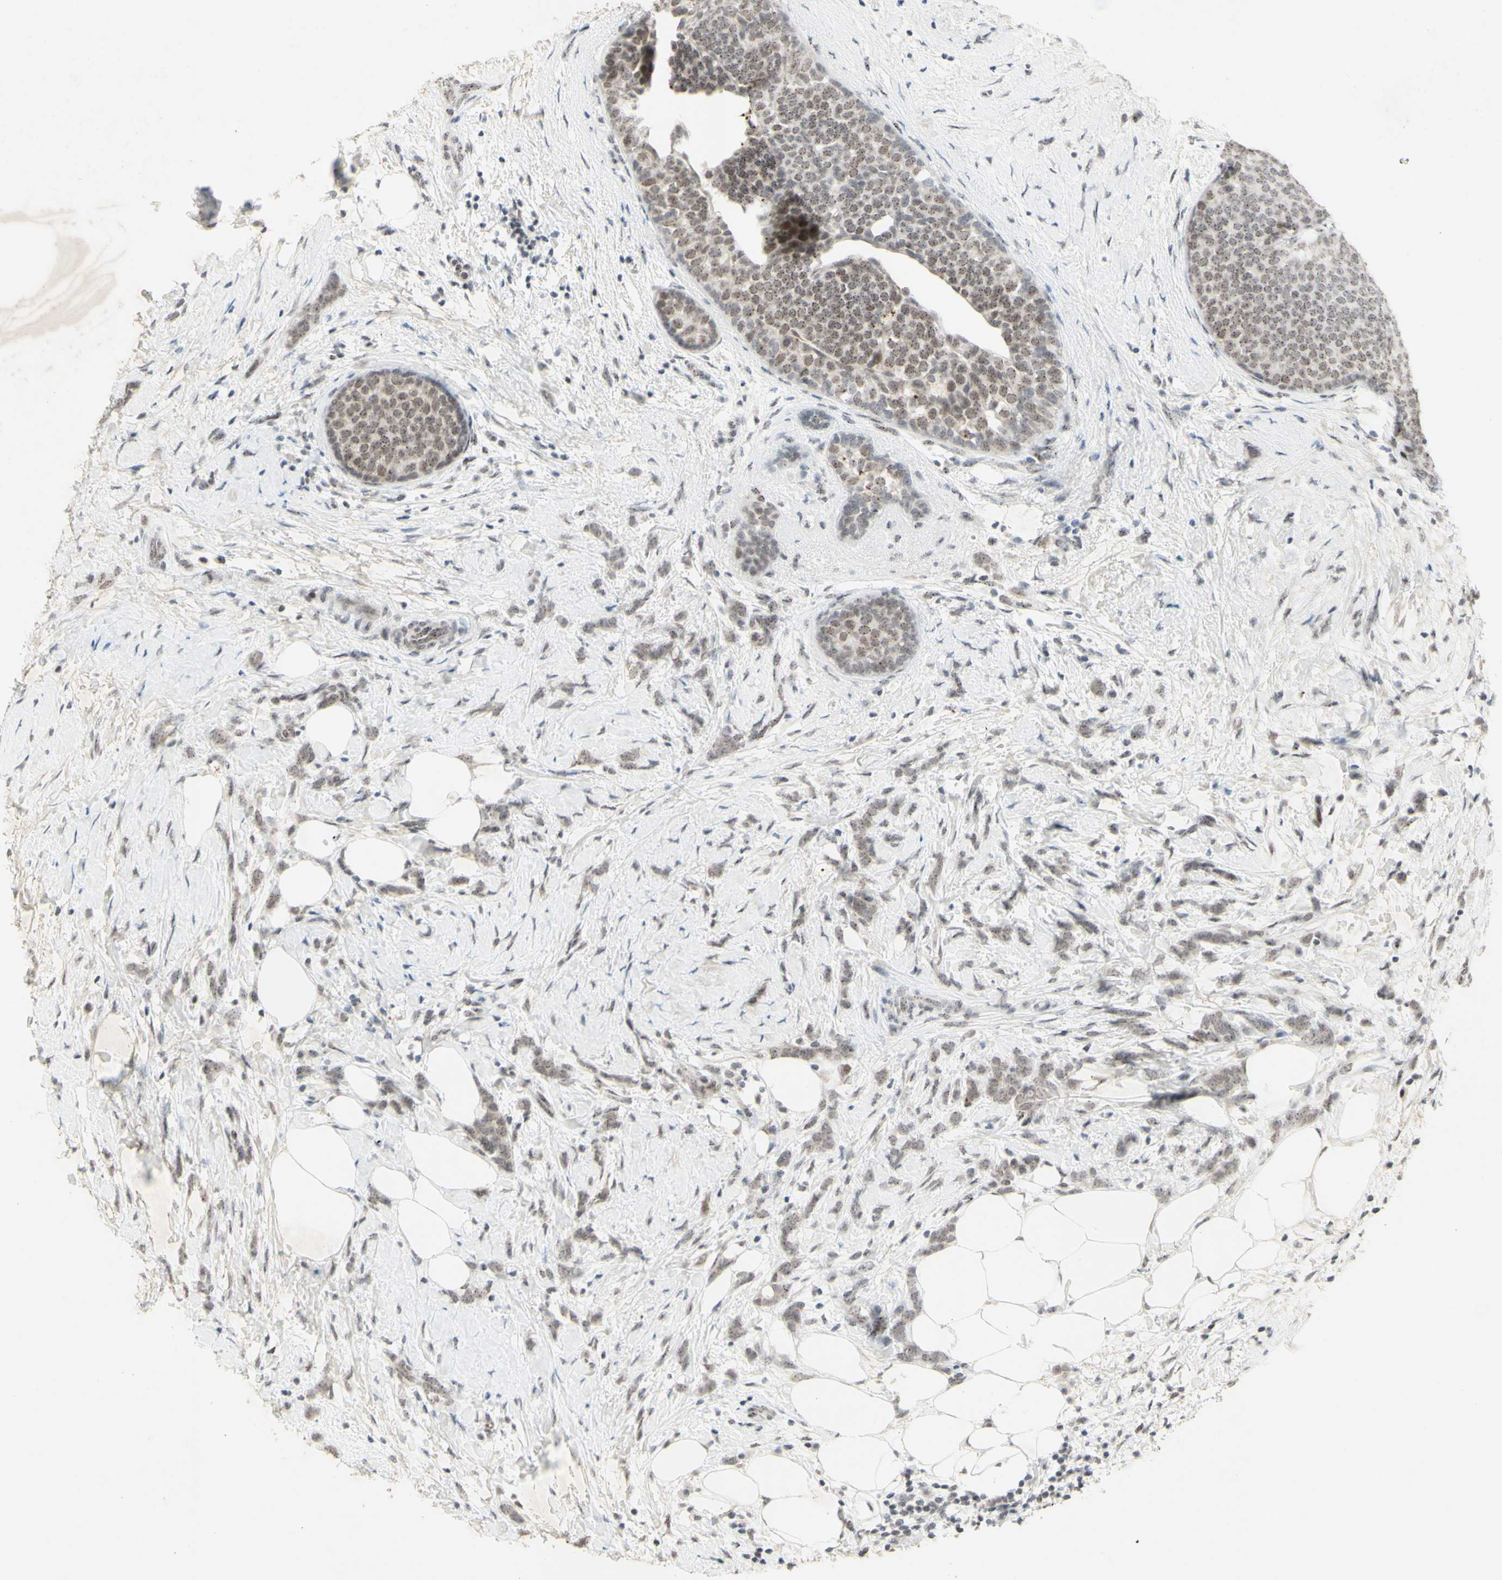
{"staining": {"intensity": "weak", "quantity": "25%-75%", "location": "nuclear"}, "tissue": "breast cancer", "cell_type": "Tumor cells", "image_type": "cancer", "snomed": [{"axis": "morphology", "description": "Lobular carcinoma, in situ"}, {"axis": "morphology", "description": "Lobular carcinoma"}, {"axis": "topography", "description": "Breast"}], "caption": "An immunohistochemistry photomicrograph of tumor tissue is shown. Protein staining in brown labels weak nuclear positivity in breast cancer within tumor cells. Using DAB (3,3'-diaminobenzidine) (brown) and hematoxylin (blue) stains, captured at high magnification using brightfield microscopy.", "gene": "CENPB", "patient": {"sex": "female", "age": 41}}